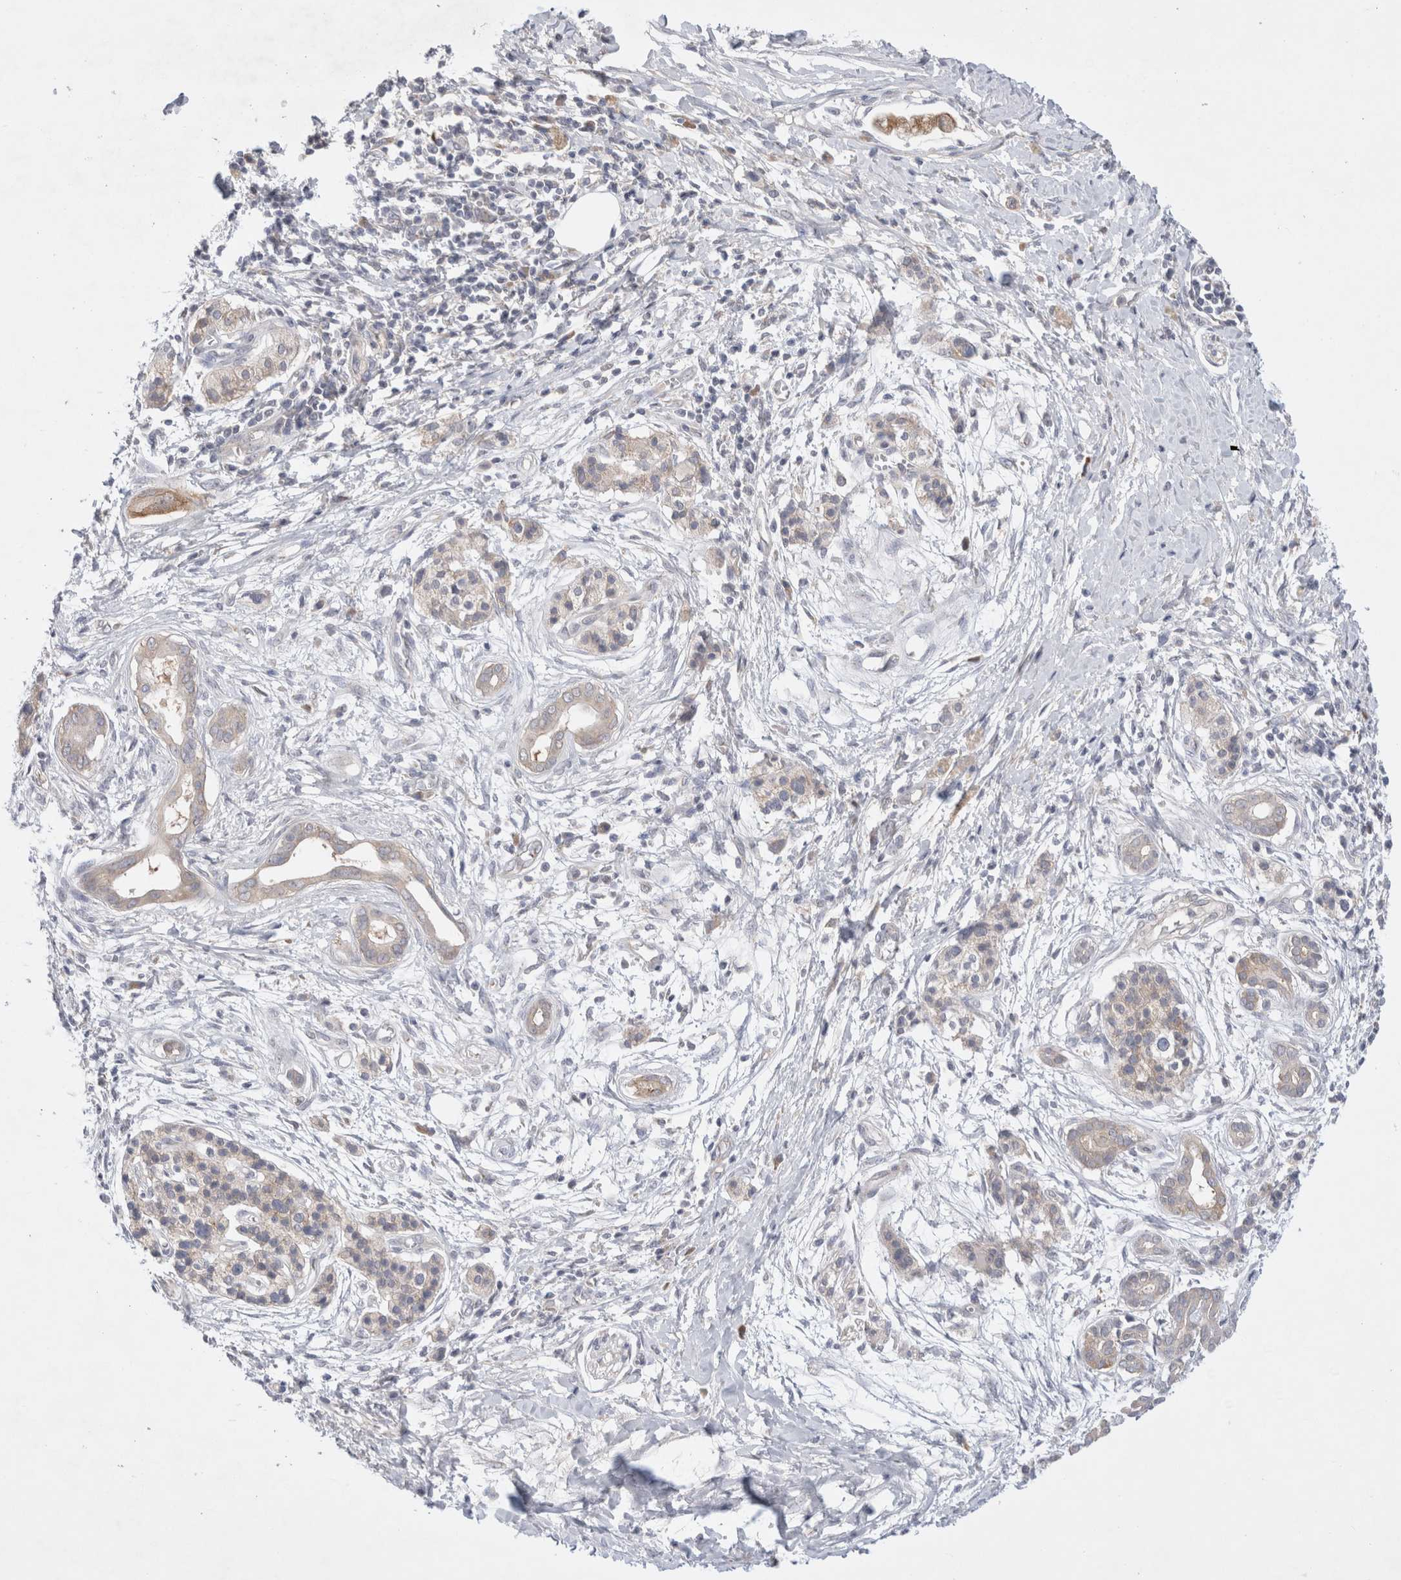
{"staining": {"intensity": "weak", "quantity": "25%-75%", "location": "cytoplasmic/membranous"}, "tissue": "pancreatic cancer", "cell_type": "Tumor cells", "image_type": "cancer", "snomed": [{"axis": "morphology", "description": "Adenocarcinoma, NOS"}, {"axis": "topography", "description": "Pancreas"}], "caption": "Pancreatic cancer (adenocarcinoma) stained with DAB immunohistochemistry (IHC) exhibits low levels of weak cytoplasmic/membranous positivity in about 25%-75% of tumor cells.", "gene": "IFT74", "patient": {"sex": "male", "age": 59}}